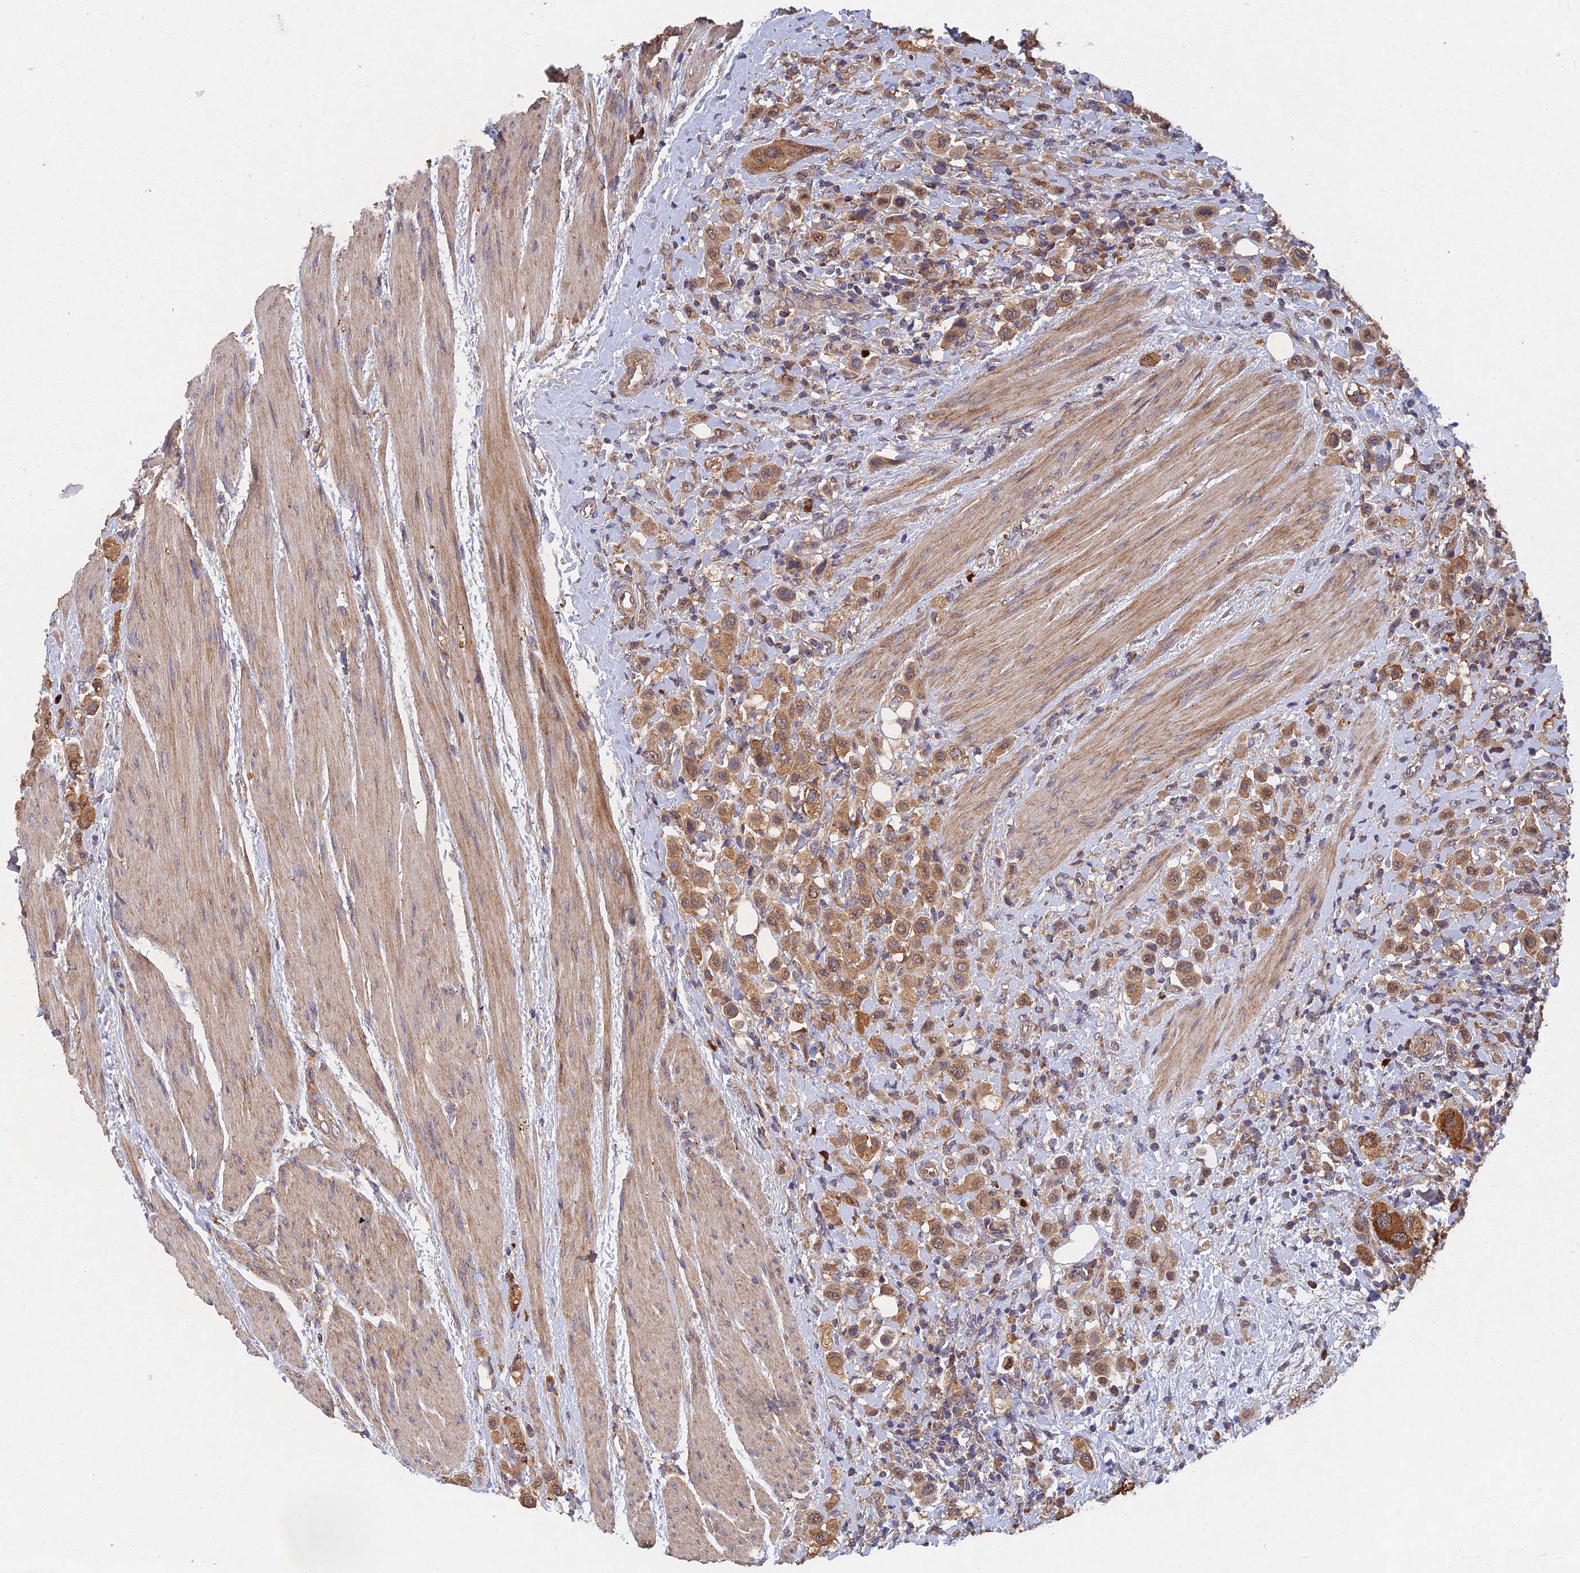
{"staining": {"intensity": "moderate", "quantity": ">75%", "location": "cytoplasmic/membranous"}, "tissue": "urothelial cancer", "cell_type": "Tumor cells", "image_type": "cancer", "snomed": [{"axis": "morphology", "description": "Urothelial carcinoma, High grade"}, {"axis": "topography", "description": "Urinary bladder"}], "caption": "IHC histopathology image of urothelial cancer stained for a protein (brown), which displays medium levels of moderate cytoplasmic/membranous staining in about >75% of tumor cells.", "gene": "SLC38A11", "patient": {"sex": "male", "age": 50}}